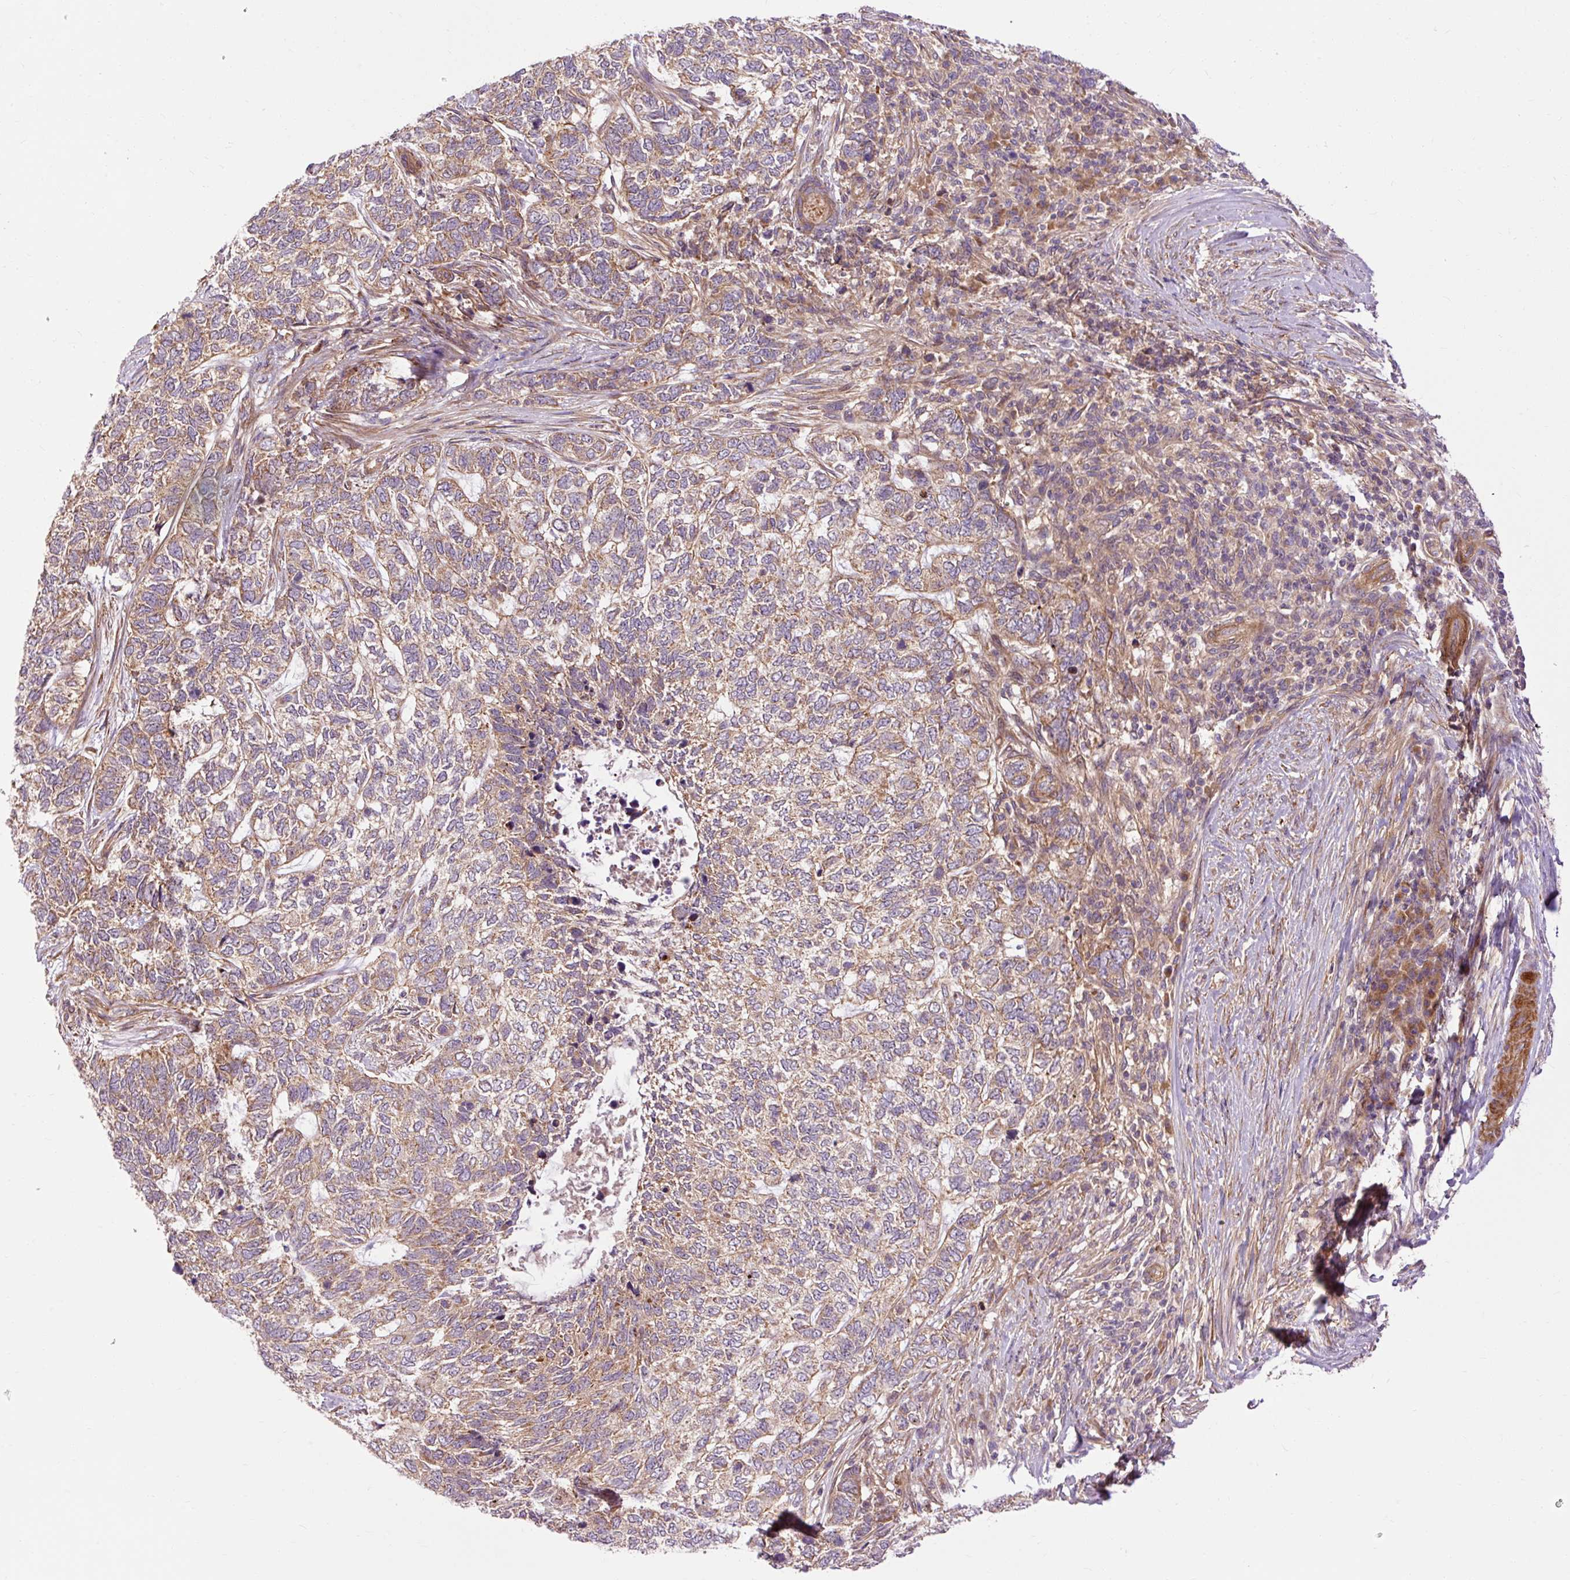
{"staining": {"intensity": "weak", "quantity": ">75%", "location": "cytoplasmic/membranous"}, "tissue": "skin cancer", "cell_type": "Tumor cells", "image_type": "cancer", "snomed": [{"axis": "morphology", "description": "Basal cell carcinoma"}, {"axis": "topography", "description": "Skin"}], "caption": "Human skin cancer stained for a protein (brown) exhibits weak cytoplasmic/membranous positive staining in approximately >75% of tumor cells.", "gene": "RIPOR3", "patient": {"sex": "female", "age": 65}}